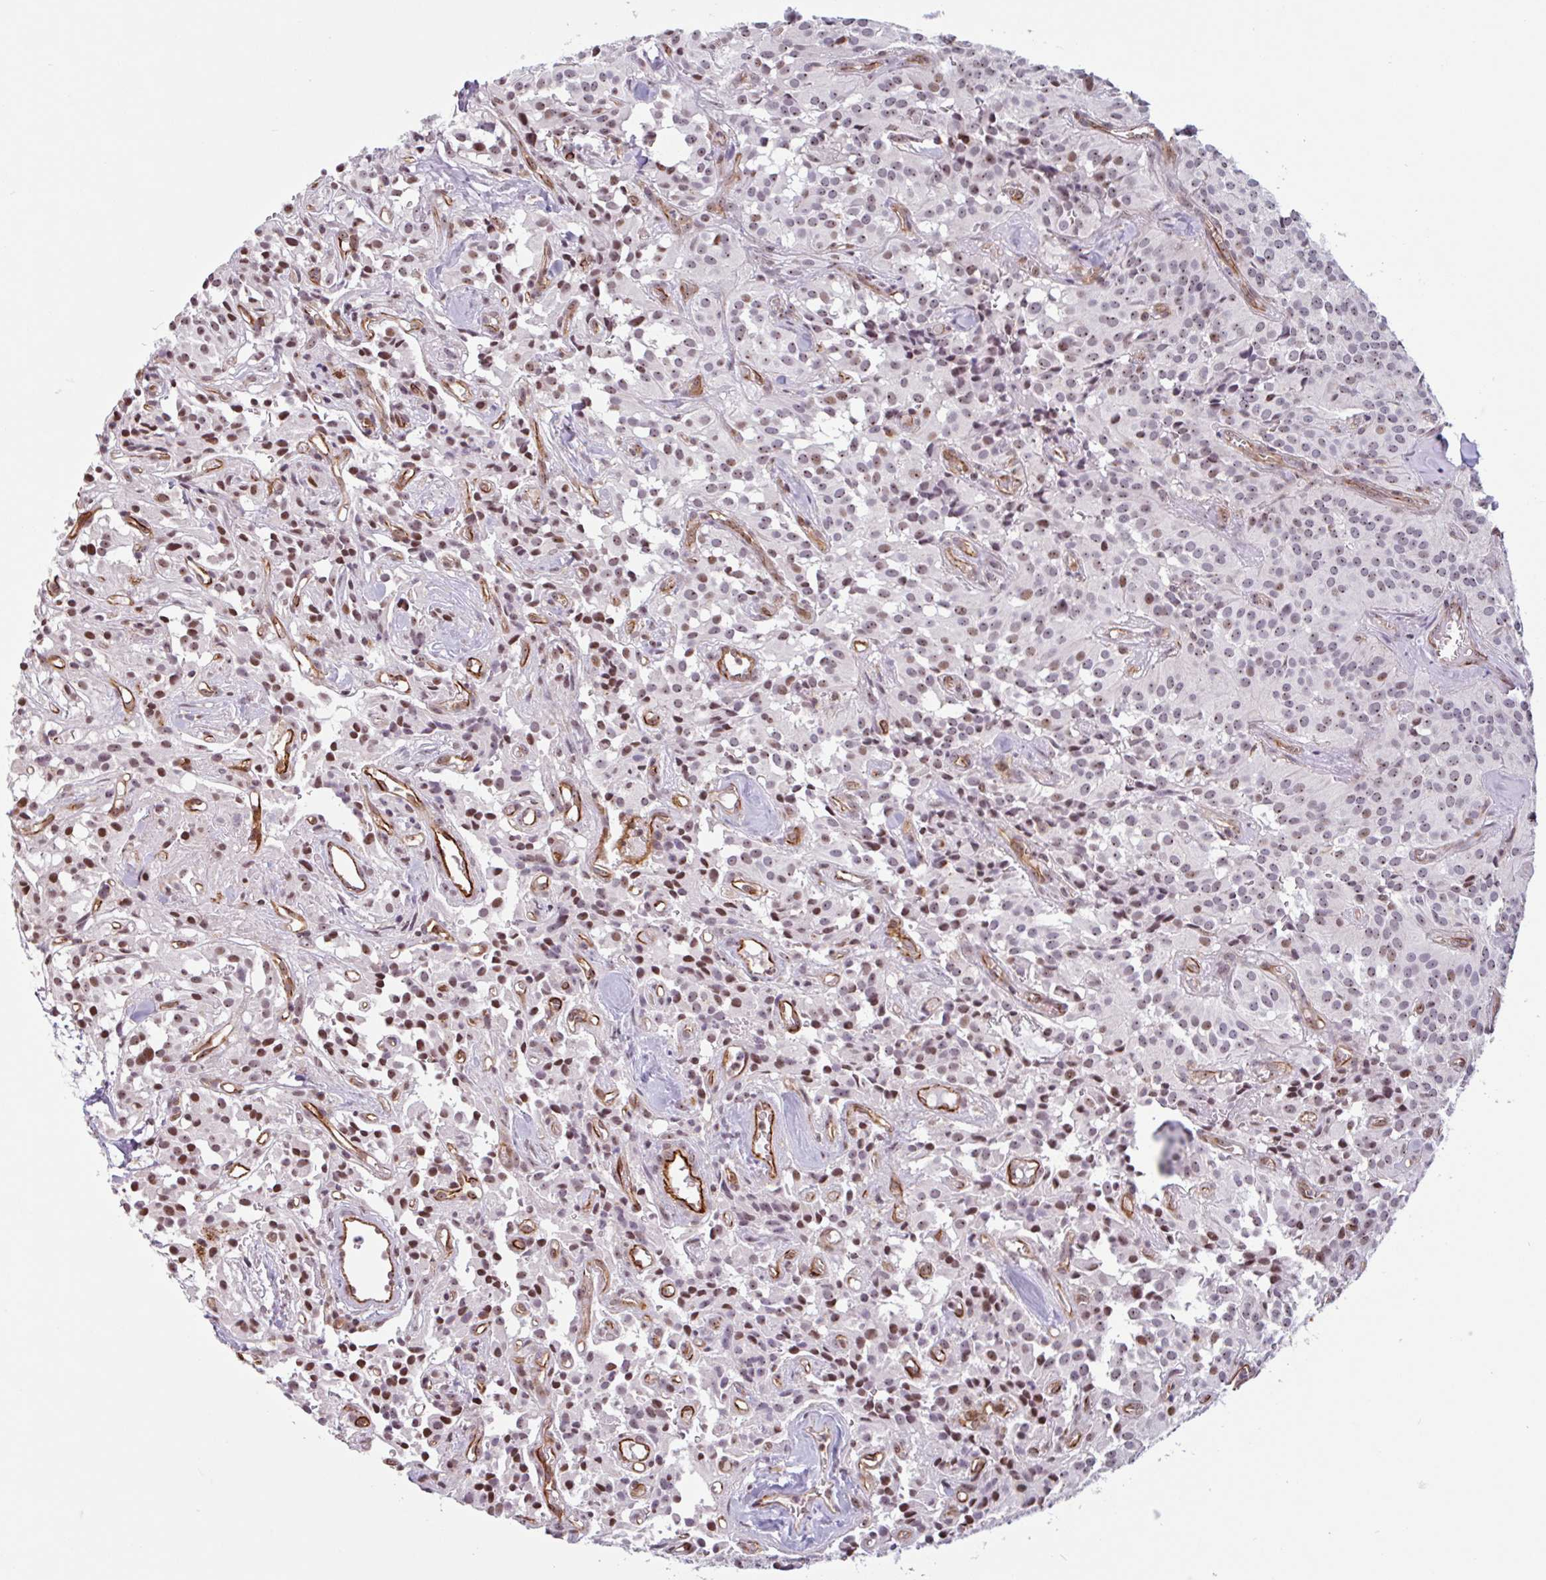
{"staining": {"intensity": "moderate", "quantity": "25%-75%", "location": "nuclear"}, "tissue": "glioma", "cell_type": "Tumor cells", "image_type": "cancer", "snomed": [{"axis": "morphology", "description": "Glioma, malignant, Low grade"}, {"axis": "topography", "description": "Brain"}], "caption": "A medium amount of moderate nuclear staining is present in approximately 25%-75% of tumor cells in glioma tissue. The protein of interest is stained brown, and the nuclei are stained in blue (DAB IHC with brightfield microscopy, high magnification).", "gene": "ZNF689", "patient": {"sex": "male", "age": 42}}